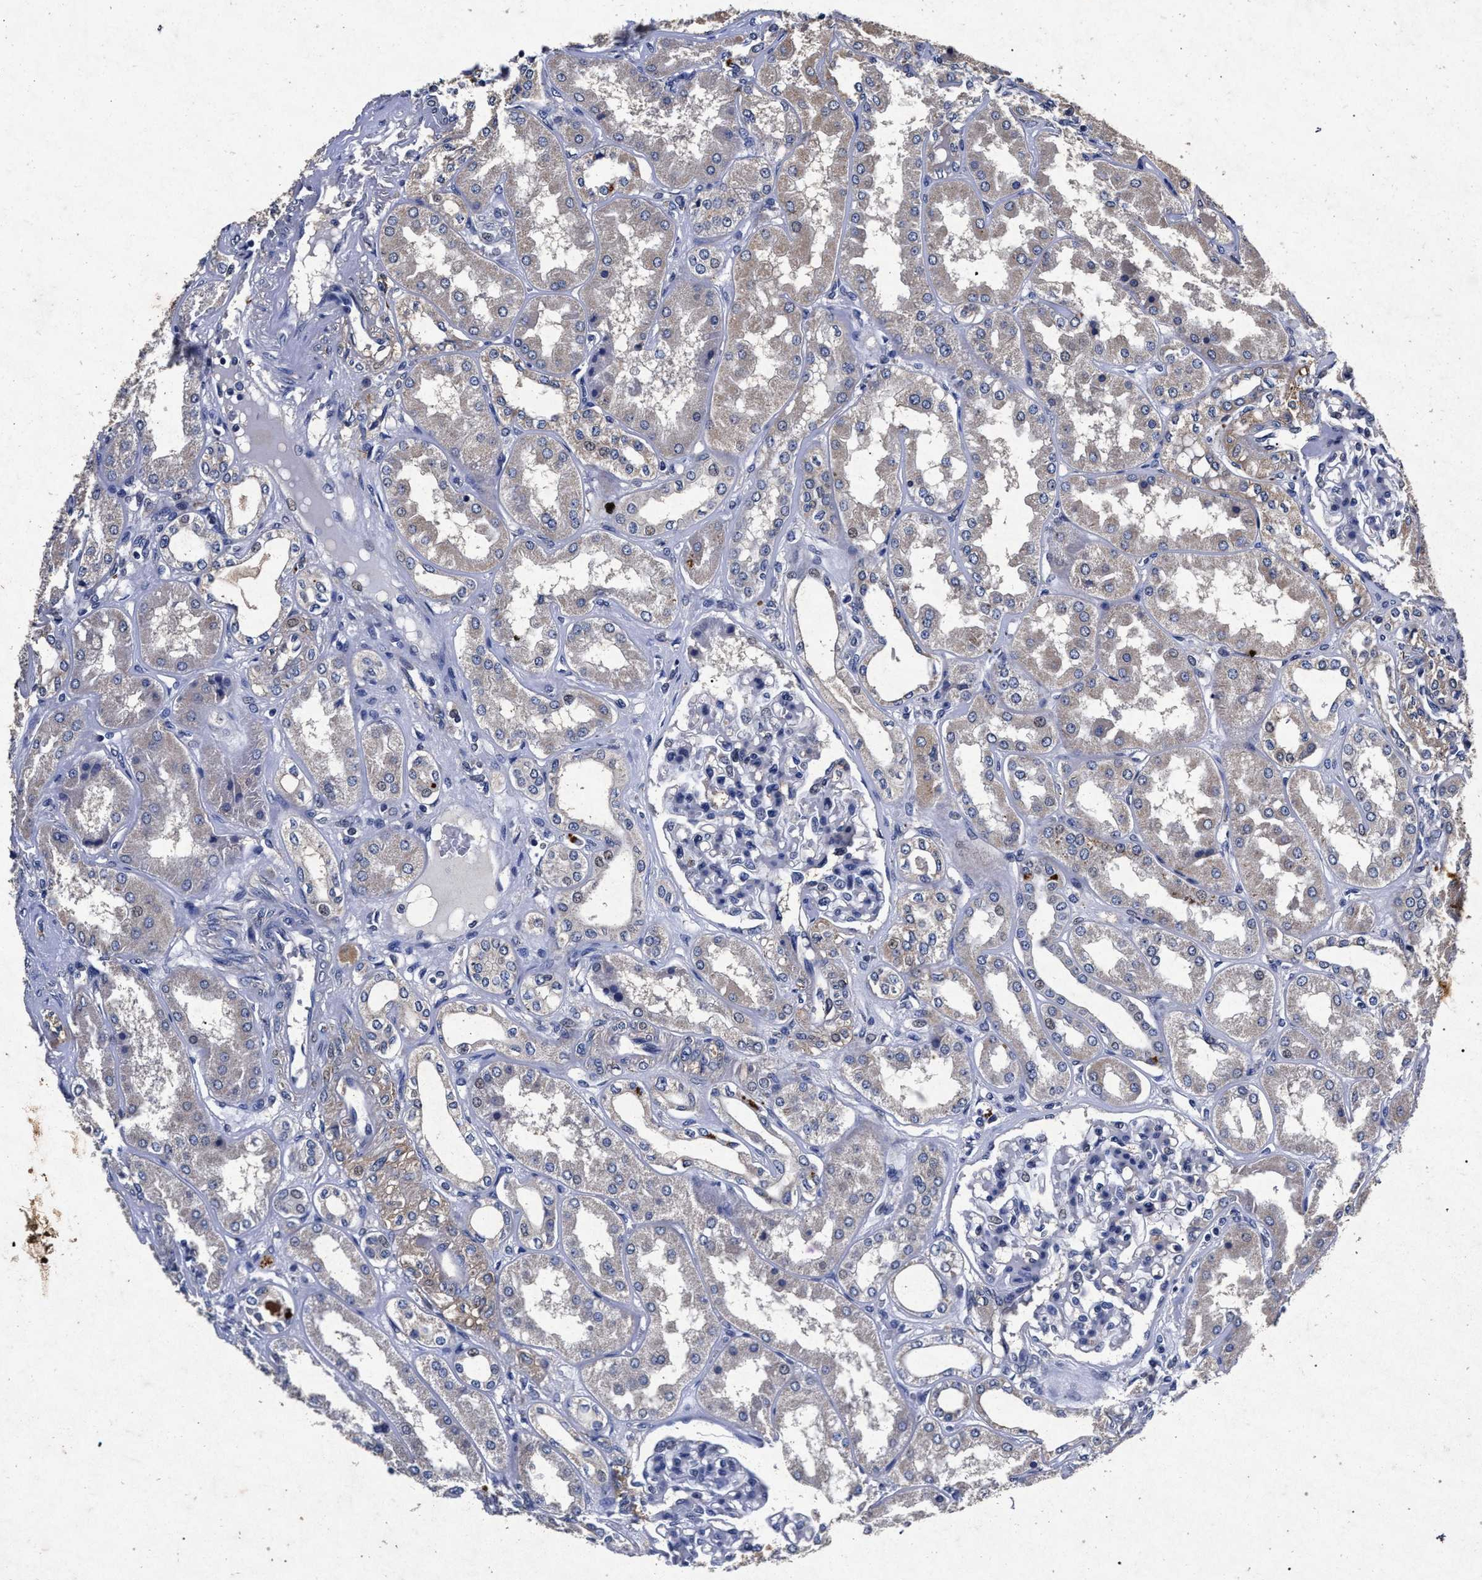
{"staining": {"intensity": "negative", "quantity": "none", "location": "none"}, "tissue": "kidney", "cell_type": "Cells in glomeruli", "image_type": "normal", "snomed": [{"axis": "morphology", "description": "Normal tissue, NOS"}, {"axis": "topography", "description": "Kidney"}], "caption": "Human kidney stained for a protein using IHC demonstrates no expression in cells in glomeruli.", "gene": "ATP1A2", "patient": {"sex": "female", "age": 56}}